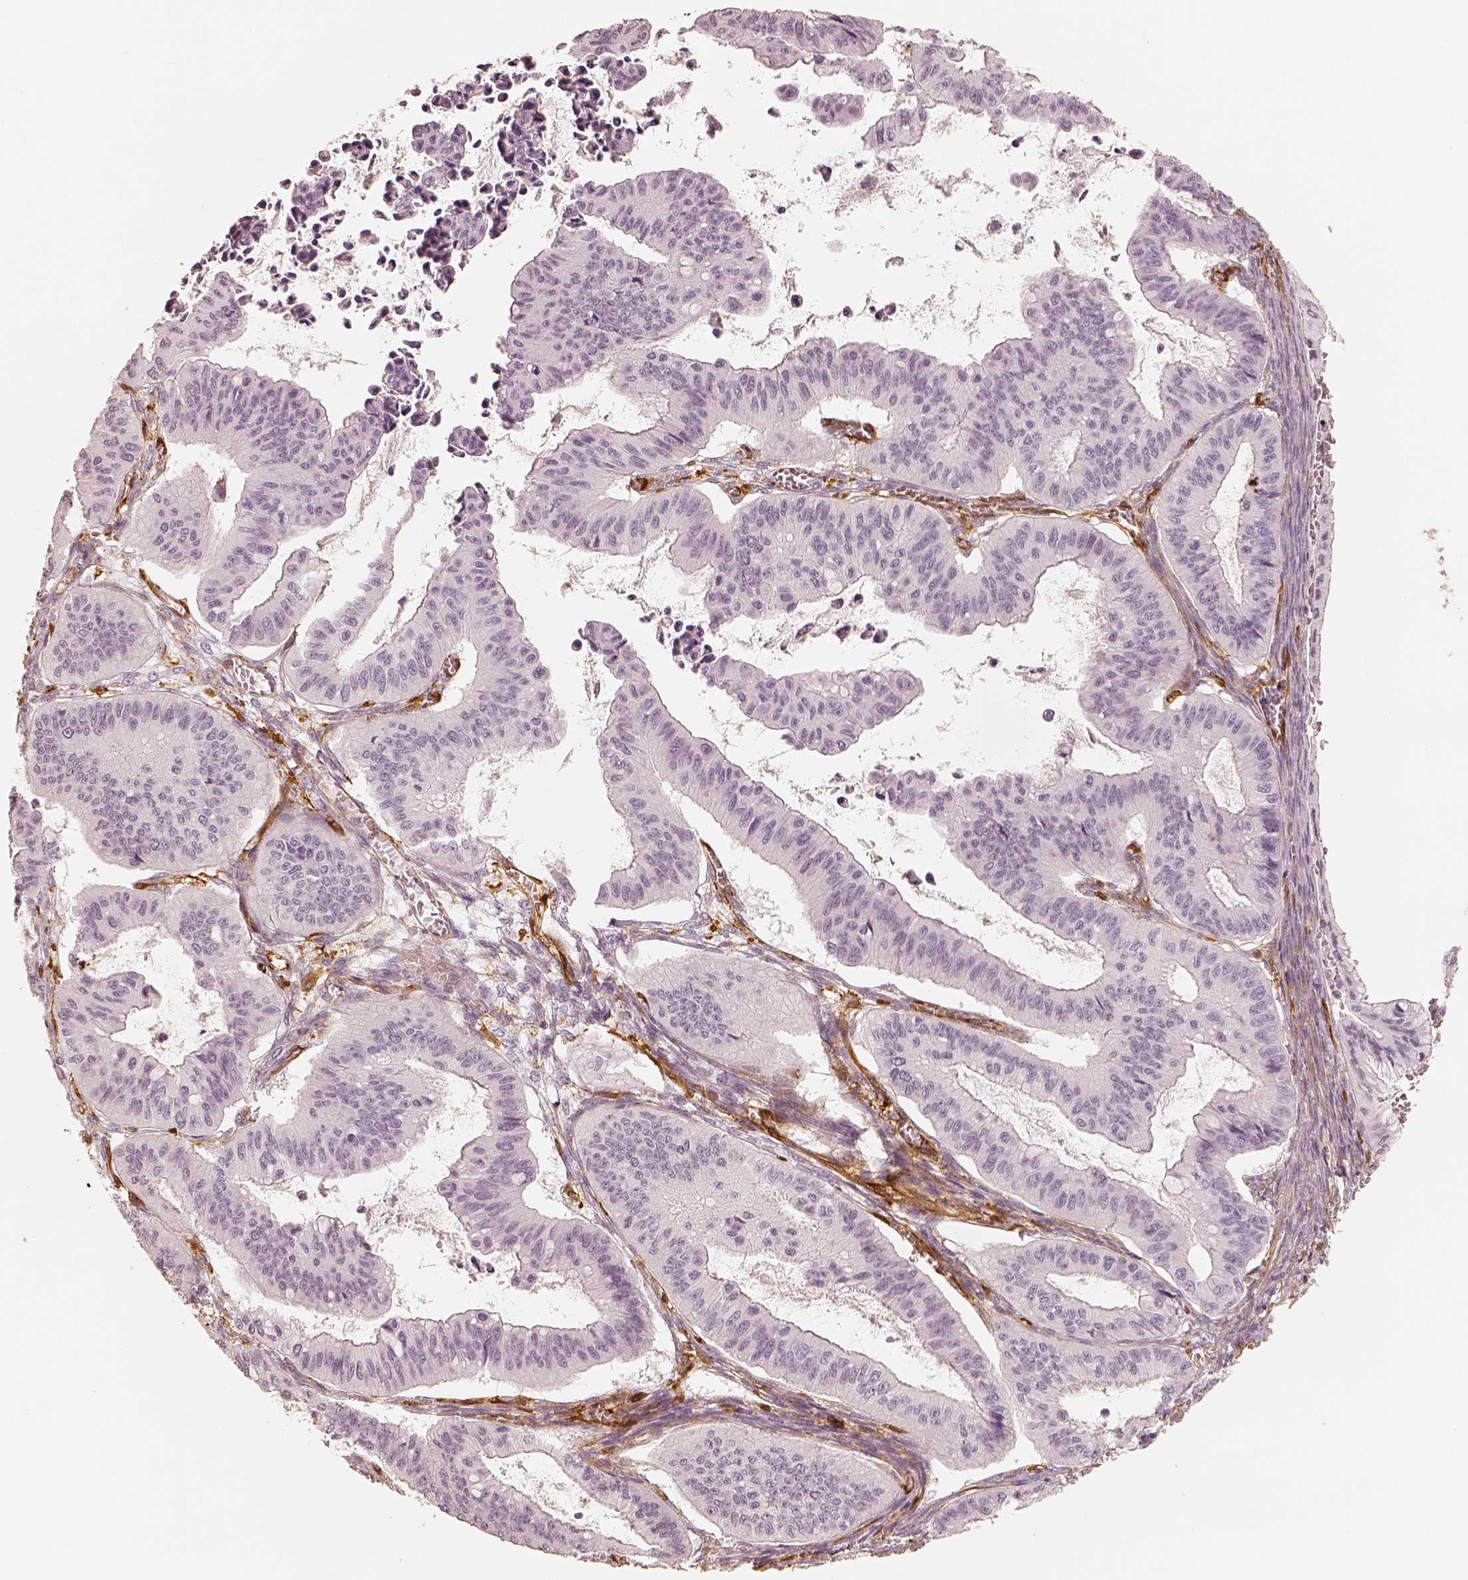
{"staining": {"intensity": "negative", "quantity": "none", "location": "none"}, "tissue": "ovarian cancer", "cell_type": "Tumor cells", "image_type": "cancer", "snomed": [{"axis": "morphology", "description": "Cystadenocarcinoma, mucinous, NOS"}, {"axis": "topography", "description": "Ovary"}], "caption": "The photomicrograph shows no staining of tumor cells in ovarian cancer.", "gene": "FSCN1", "patient": {"sex": "female", "age": 72}}